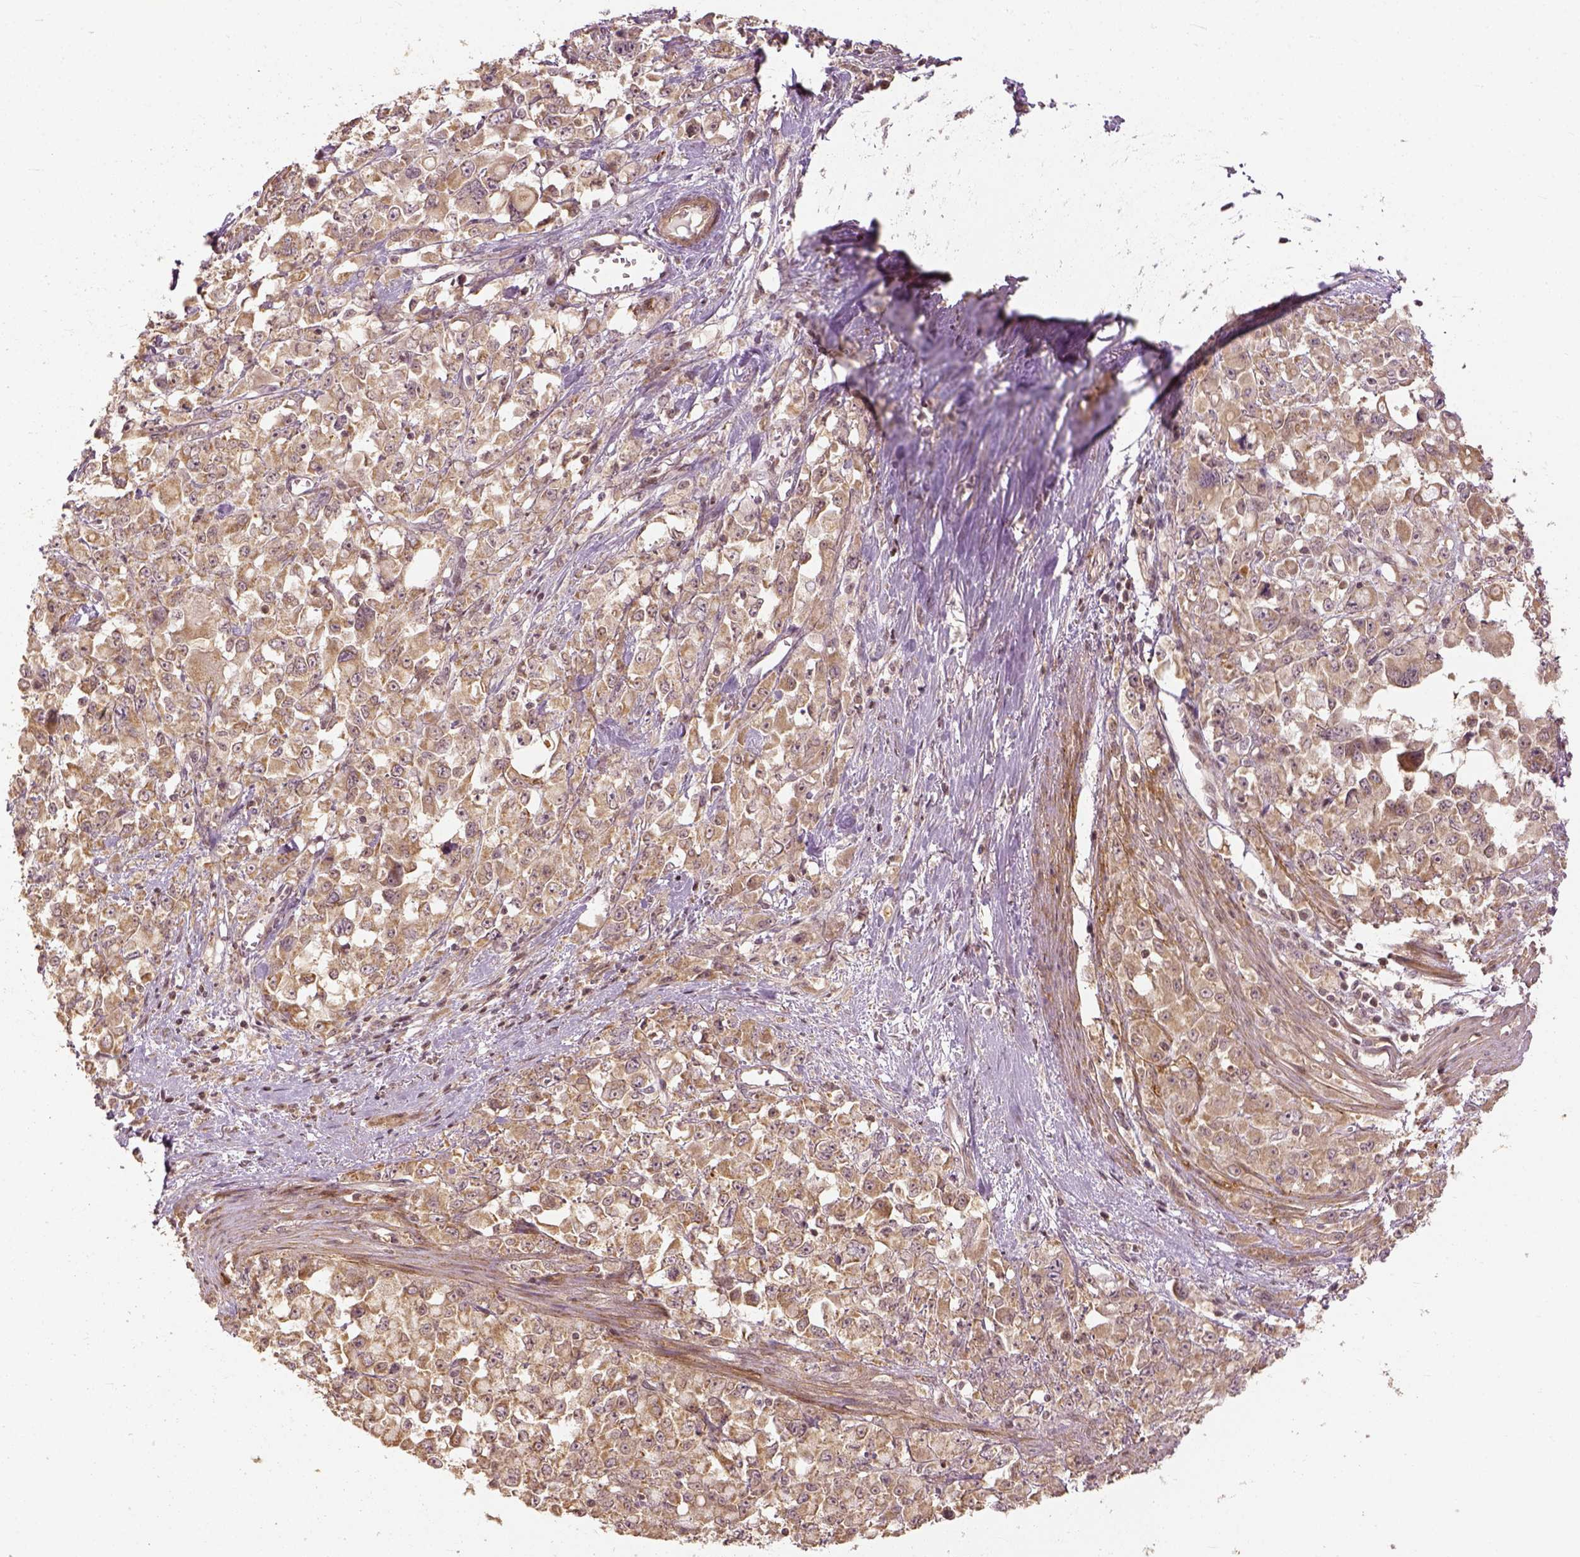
{"staining": {"intensity": "moderate", "quantity": ">75%", "location": "cytoplasmic/membranous"}, "tissue": "stomach cancer", "cell_type": "Tumor cells", "image_type": "cancer", "snomed": [{"axis": "morphology", "description": "Adenocarcinoma, NOS"}, {"axis": "topography", "description": "Stomach"}], "caption": "Immunohistochemical staining of human stomach cancer (adenocarcinoma) exhibits moderate cytoplasmic/membranous protein expression in about >75% of tumor cells.", "gene": "VEGFA", "patient": {"sex": "female", "age": 76}}